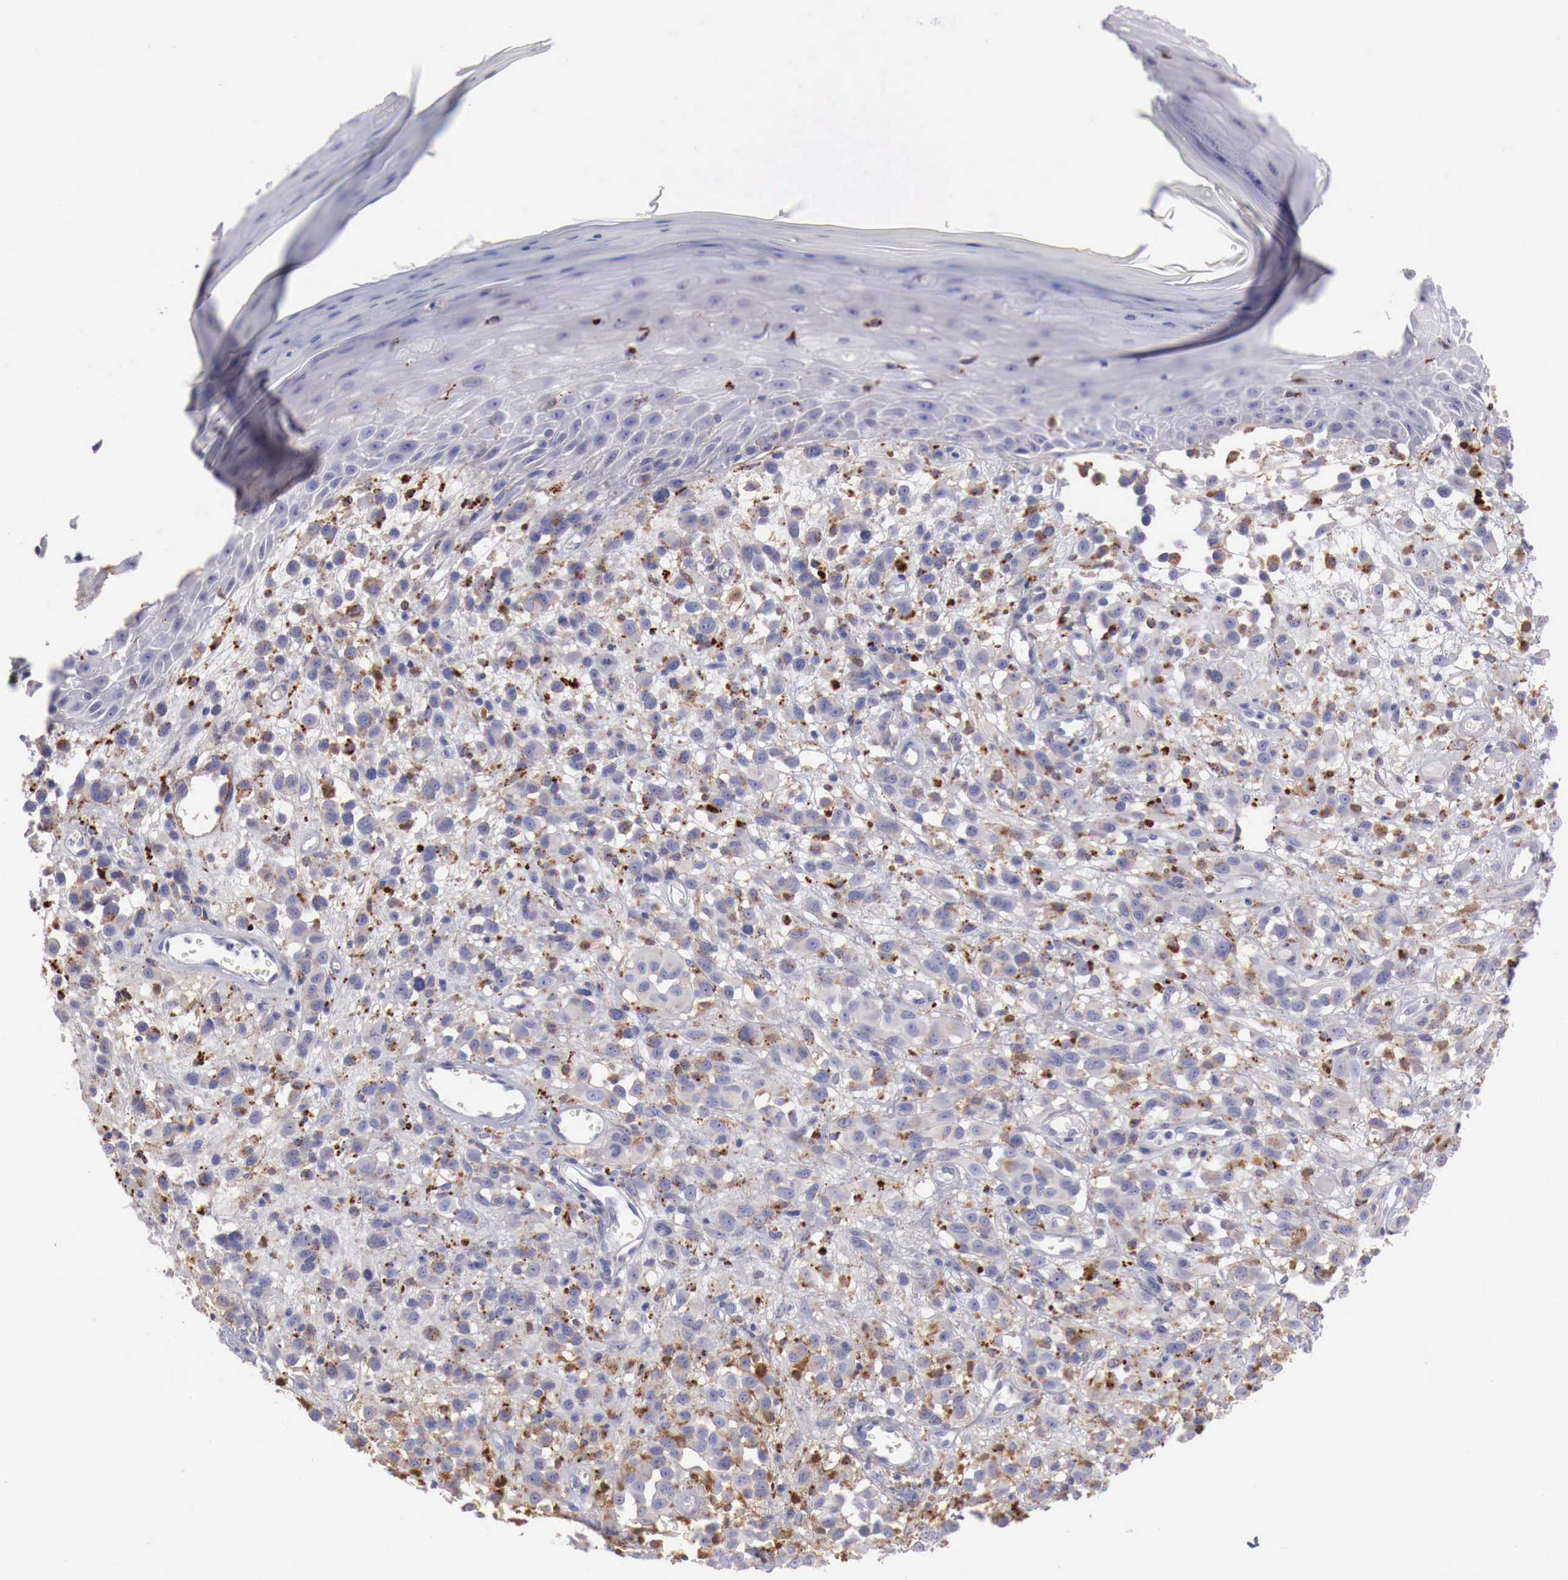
{"staining": {"intensity": "moderate", "quantity": "<25%", "location": "cytoplasmic/membranous"}, "tissue": "melanoma", "cell_type": "Tumor cells", "image_type": "cancer", "snomed": [{"axis": "morphology", "description": "Malignant melanoma, NOS"}, {"axis": "topography", "description": "Skin"}], "caption": "Immunohistochemical staining of malignant melanoma demonstrates low levels of moderate cytoplasmic/membranous protein staining in about <25% of tumor cells. (DAB (3,3'-diaminobenzidine) IHC, brown staining for protein, blue staining for nuclei).", "gene": "GLA", "patient": {"sex": "male", "age": 51}}